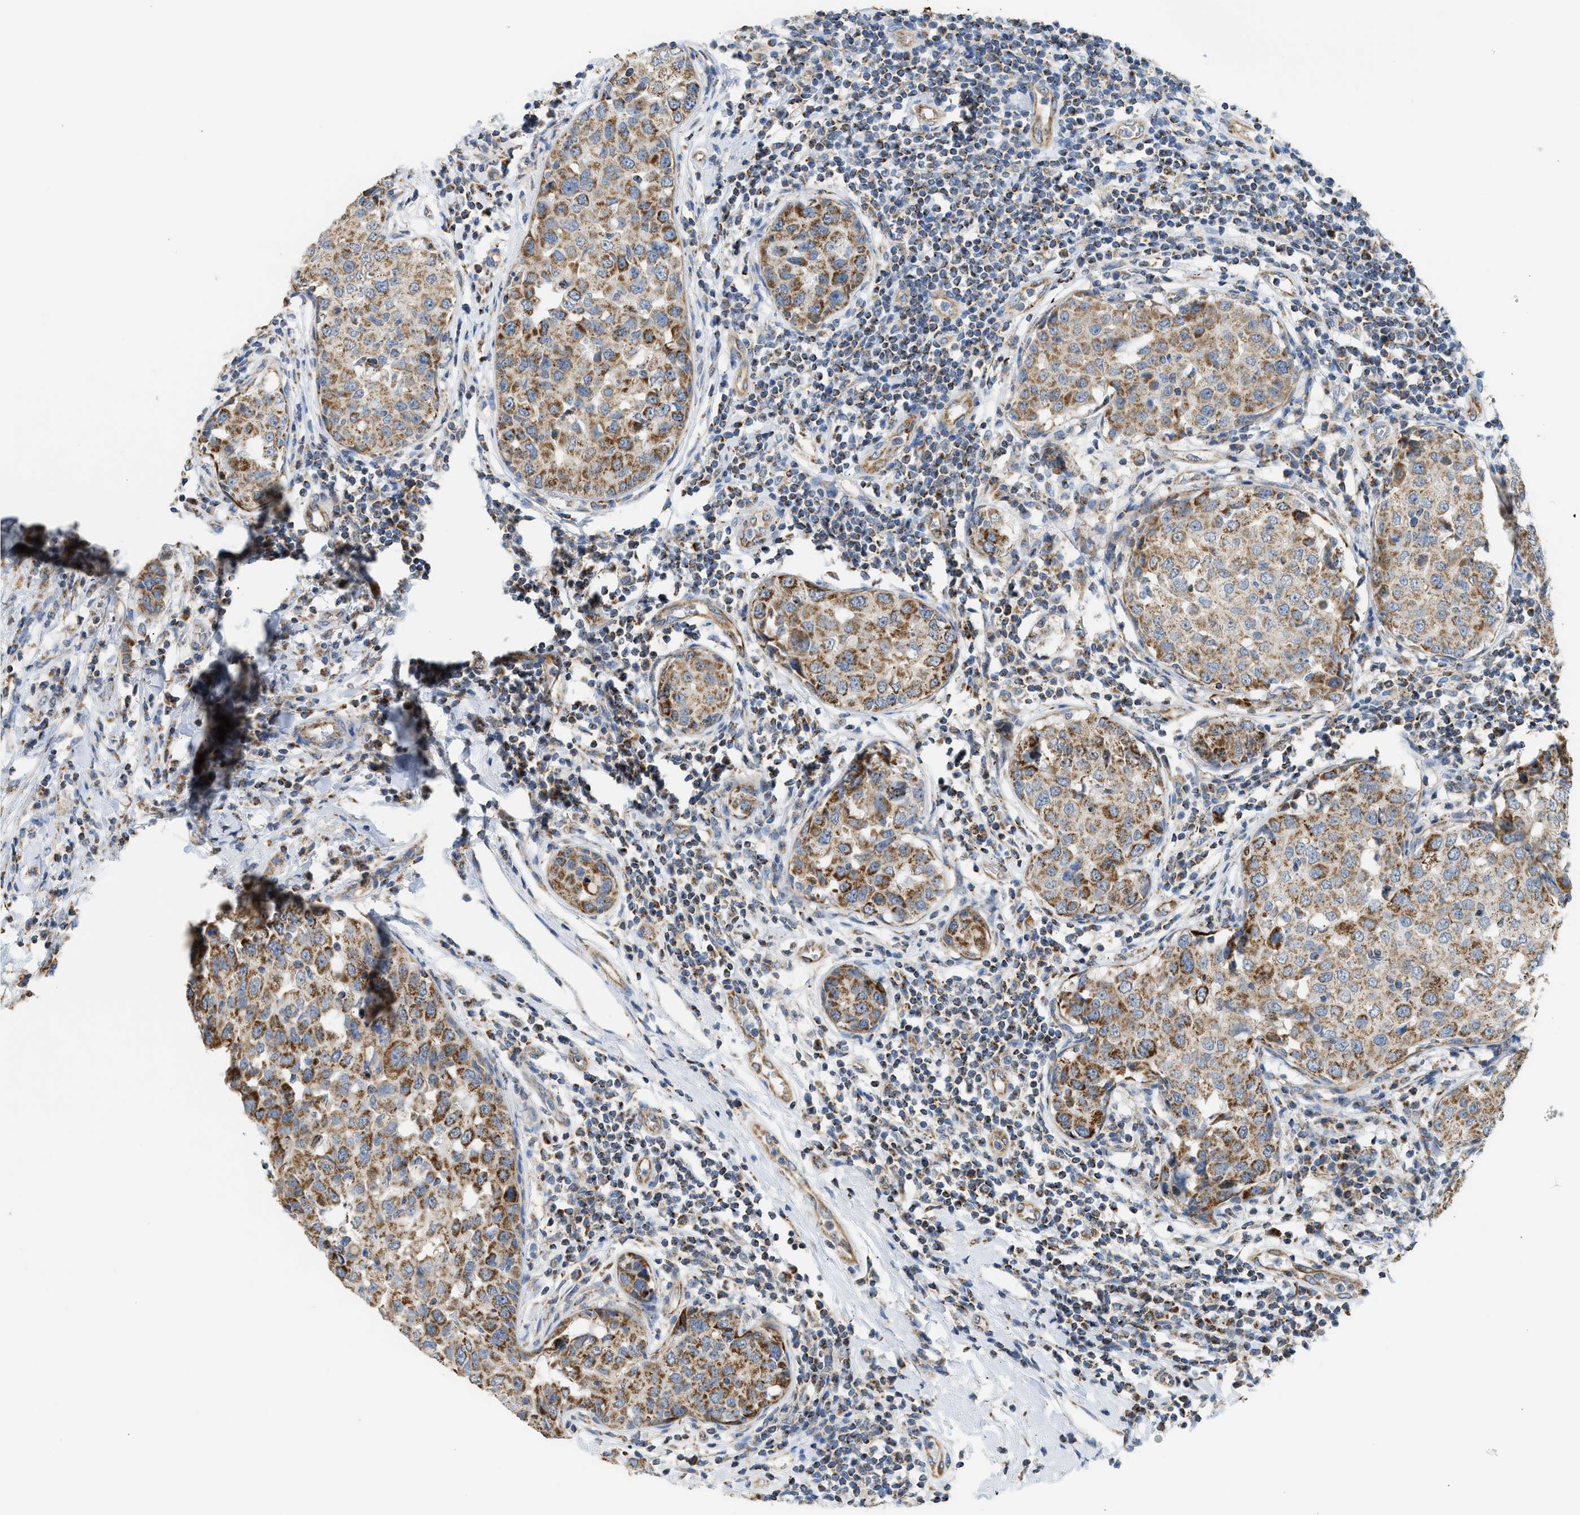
{"staining": {"intensity": "moderate", "quantity": ">75%", "location": "cytoplasmic/membranous"}, "tissue": "breast cancer", "cell_type": "Tumor cells", "image_type": "cancer", "snomed": [{"axis": "morphology", "description": "Duct carcinoma"}, {"axis": "topography", "description": "Breast"}], "caption": "High-magnification brightfield microscopy of breast invasive ductal carcinoma stained with DAB (brown) and counterstained with hematoxylin (blue). tumor cells exhibit moderate cytoplasmic/membranous expression is present in about>75% of cells.", "gene": "GOT2", "patient": {"sex": "female", "age": 27}}